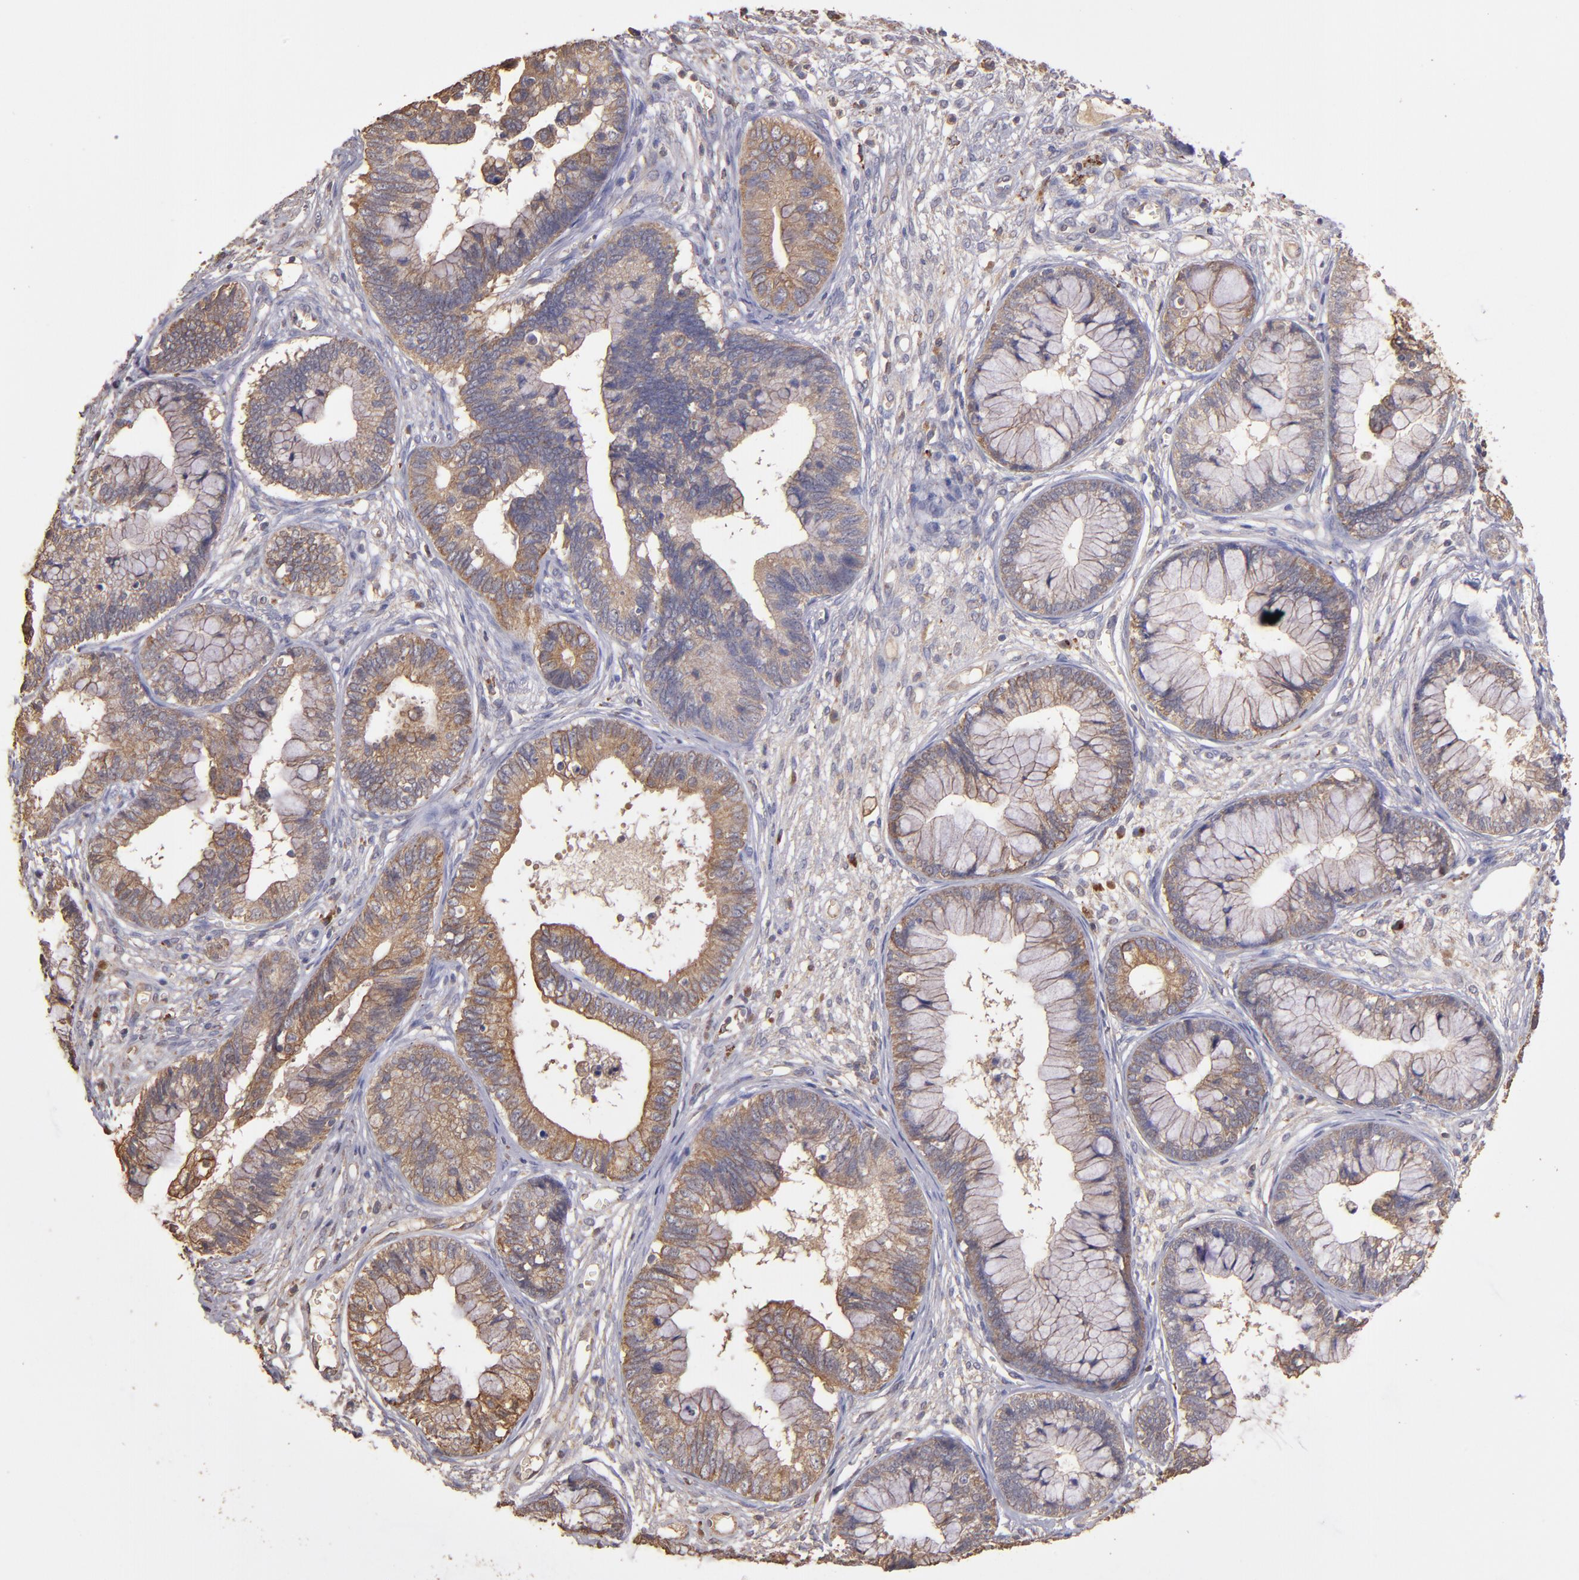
{"staining": {"intensity": "moderate", "quantity": ">75%", "location": "cytoplasmic/membranous"}, "tissue": "cervical cancer", "cell_type": "Tumor cells", "image_type": "cancer", "snomed": [{"axis": "morphology", "description": "Adenocarcinoma, NOS"}, {"axis": "topography", "description": "Cervix"}], "caption": "Immunohistochemistry image of neoplastic tissue: cervical adenocarcinoma stained using immunohistochemistry shows medium levels of moderate protein expression localized specifically in the cytoplasmic/membranous of tumor cells, appearing as a cytoplasmic/membranous brown color.", "gene": "SRRD", "patient": {"sex": "female", "age": 44}}